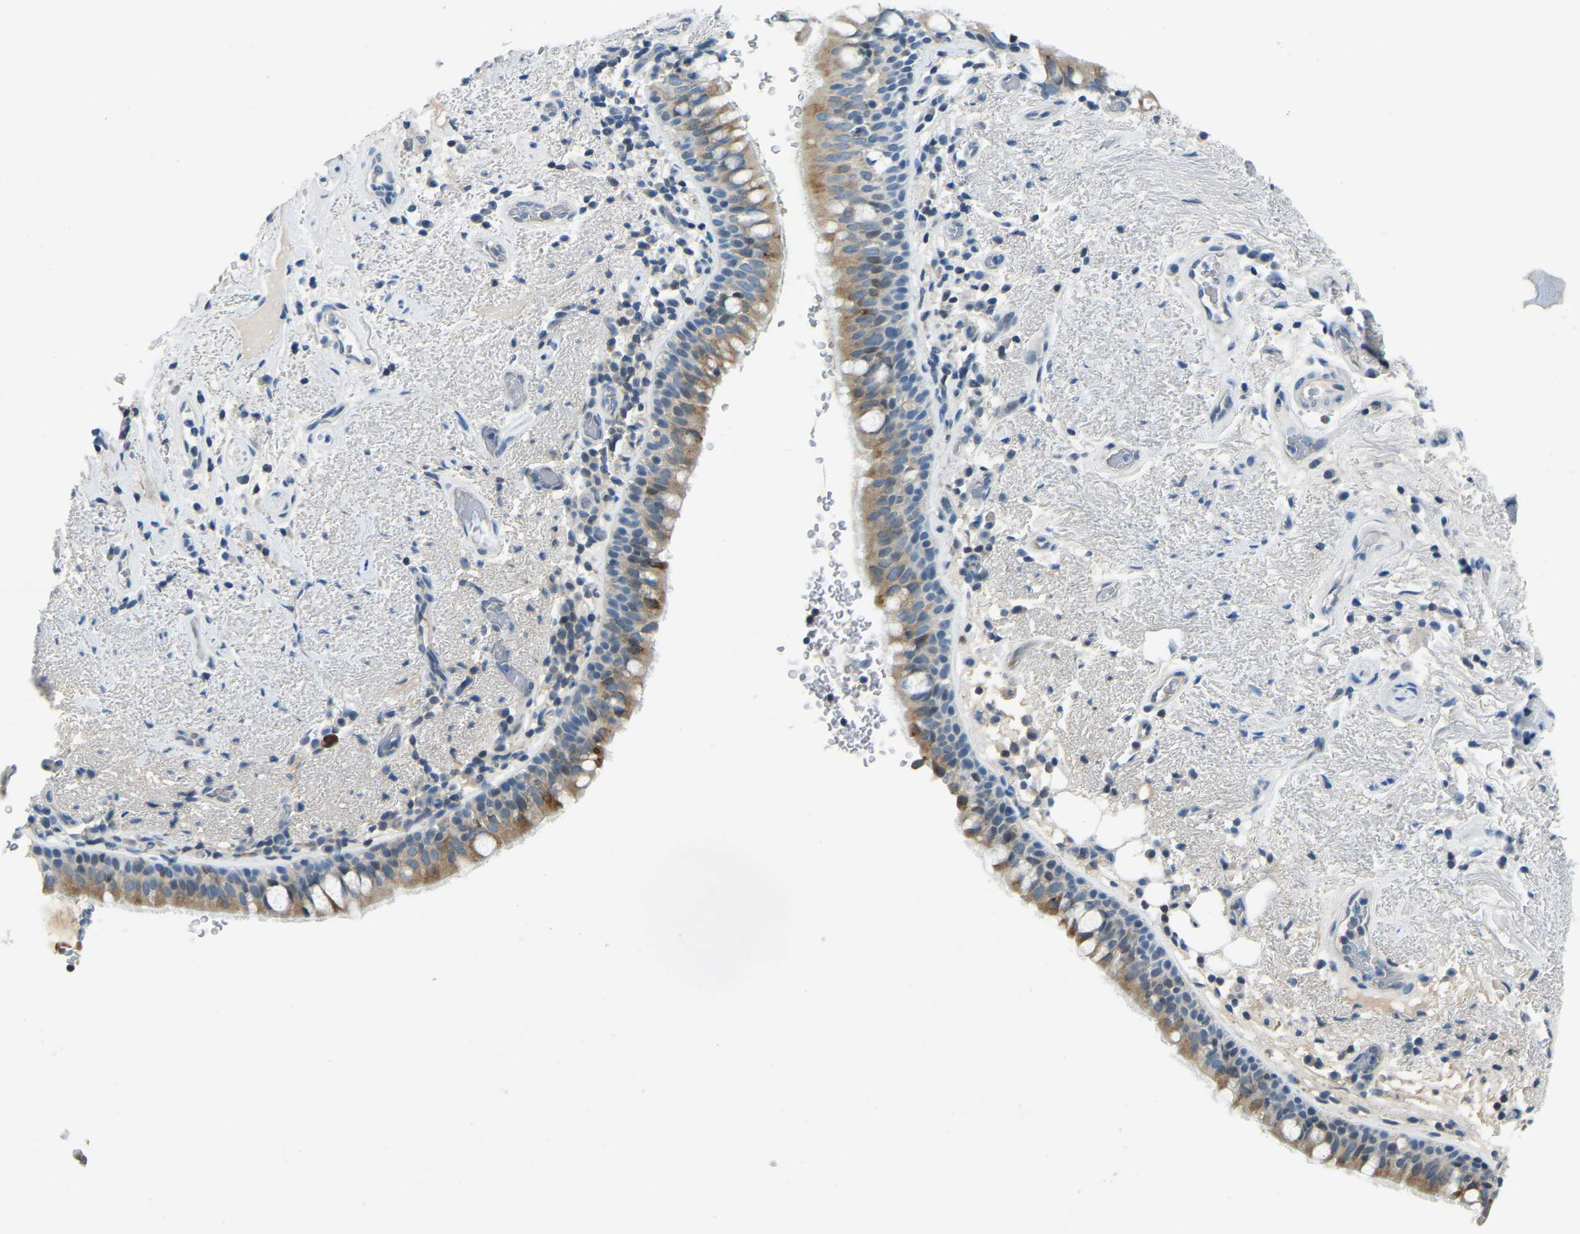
{"staining": {"intensity": "moderate", "quantity": "25%-75%", "location": "cytoplasmic/membranous"}, "tissue": "bronchus", "cell_type": "Respiratory epithelial cells", "image_type": "normal", "snomed": [{"axis": "morphology", "description": "Normal tissue, NOS"}, {"axis": "morphology", "description": "Inflammation, NOS"}, {"axis": "topography", "description": "Cartilage tissue"}, {"axis": "topography", "description": "Bronchus"}], "caption": "The photomicrograph exhibits staining of benign bronchus, revealing moderate cytoplasmic/membranous protein positivity (brown color) within respiratory epithelial cells. (DAB IHC with brightfield microscopy, high magnification).", "gene": "XIRP1", "patient": {"sex": "male", "age": 77}}